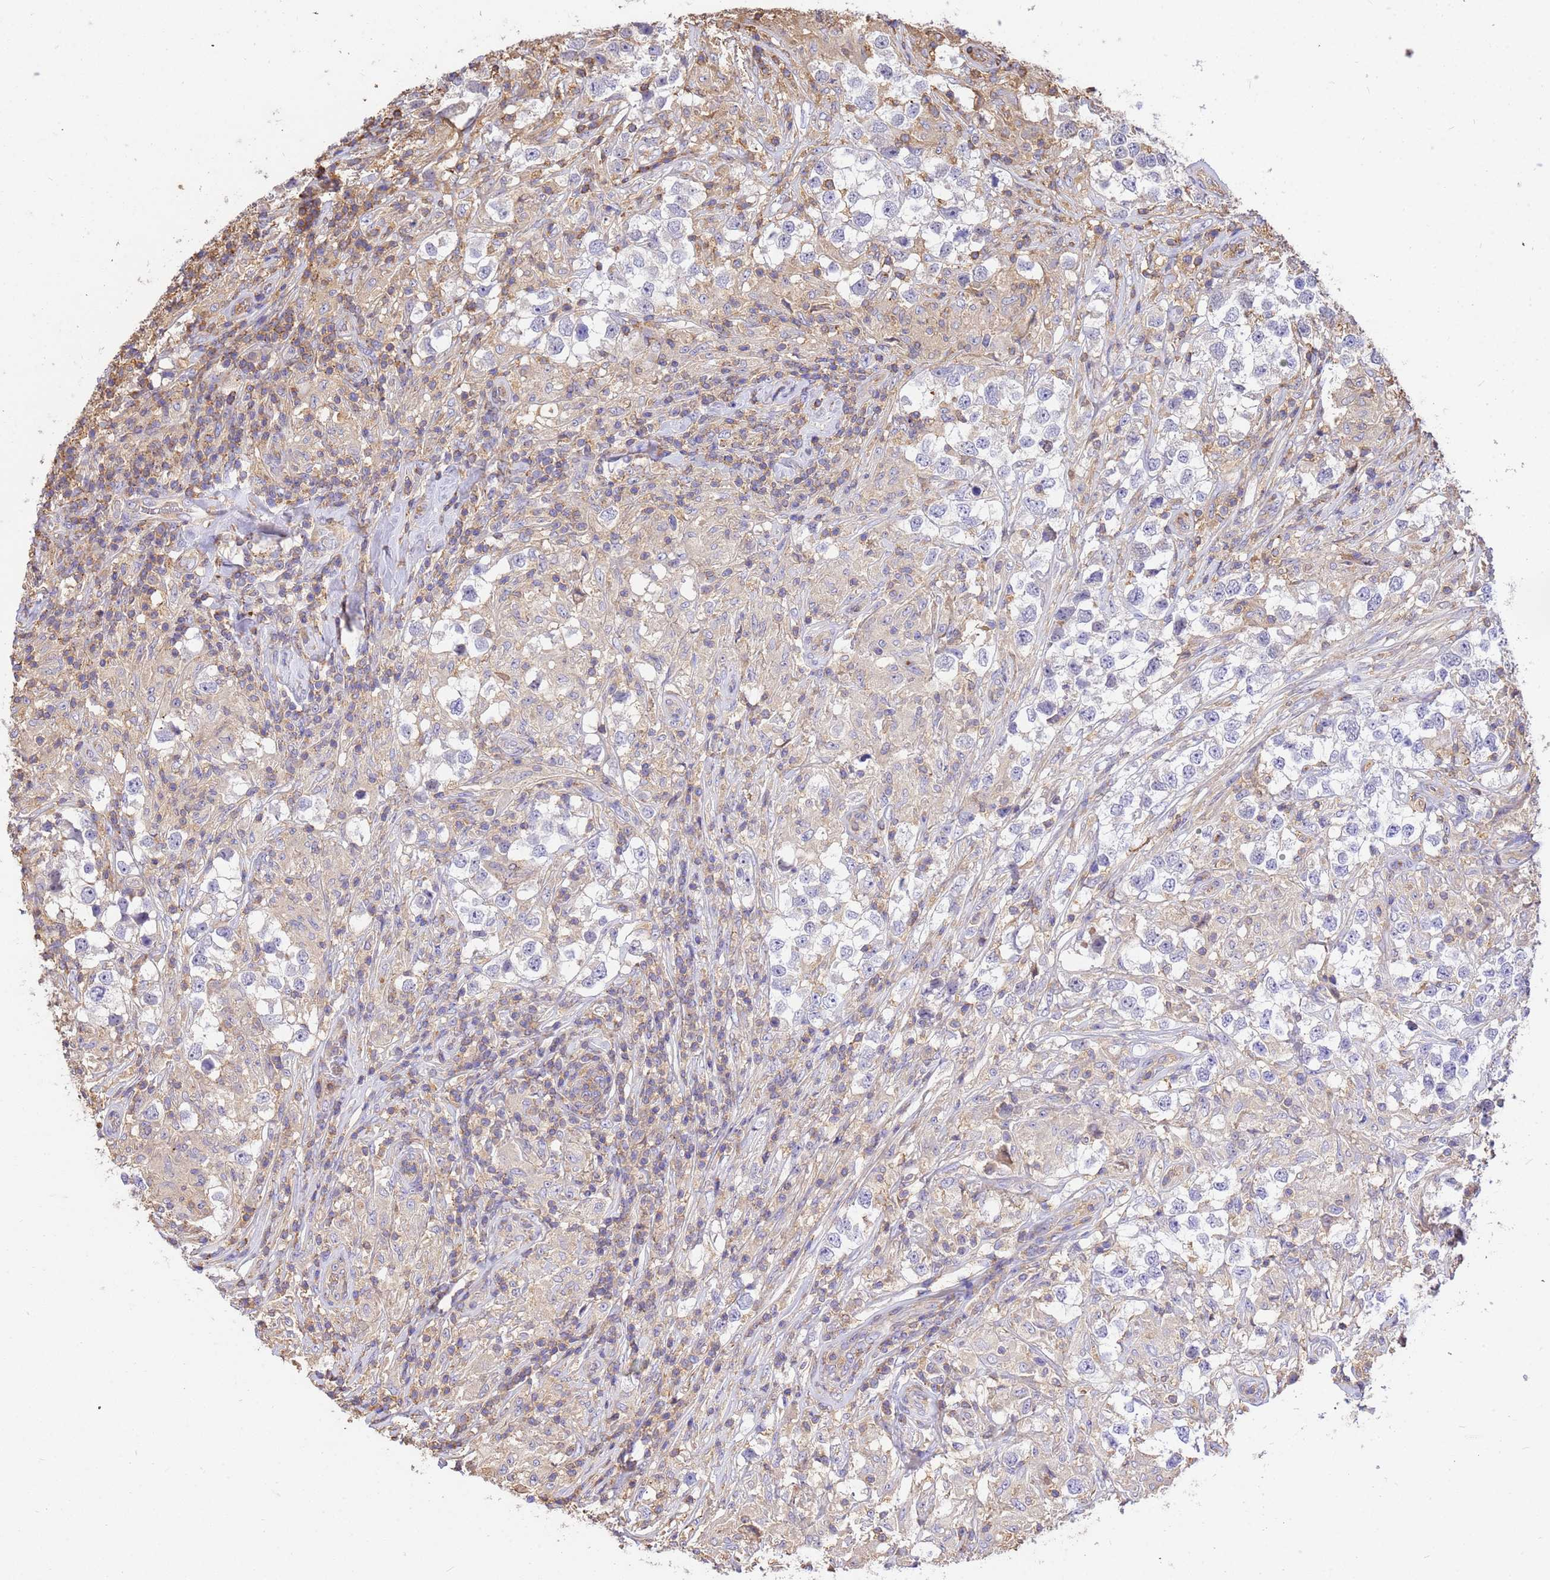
{"staining": {"intensity": "negative", "quantity": "none", "location": "none"}, "tissue": "testis cancer", "cell_type": "Tumor cells", "image_type": "cancer", "snomed": [{"axis": "morphology", "description": "Seminoma, NOS"}, {"axis": "topography", "description": "Testis"}], "caption": "This is a photomicrograph of immunohistochemistry staining of testis cancer (seminoma), which shows no staining in tumor cells.", "gene": "WDR64", "patient": {"sex": "male", "age": 46}}